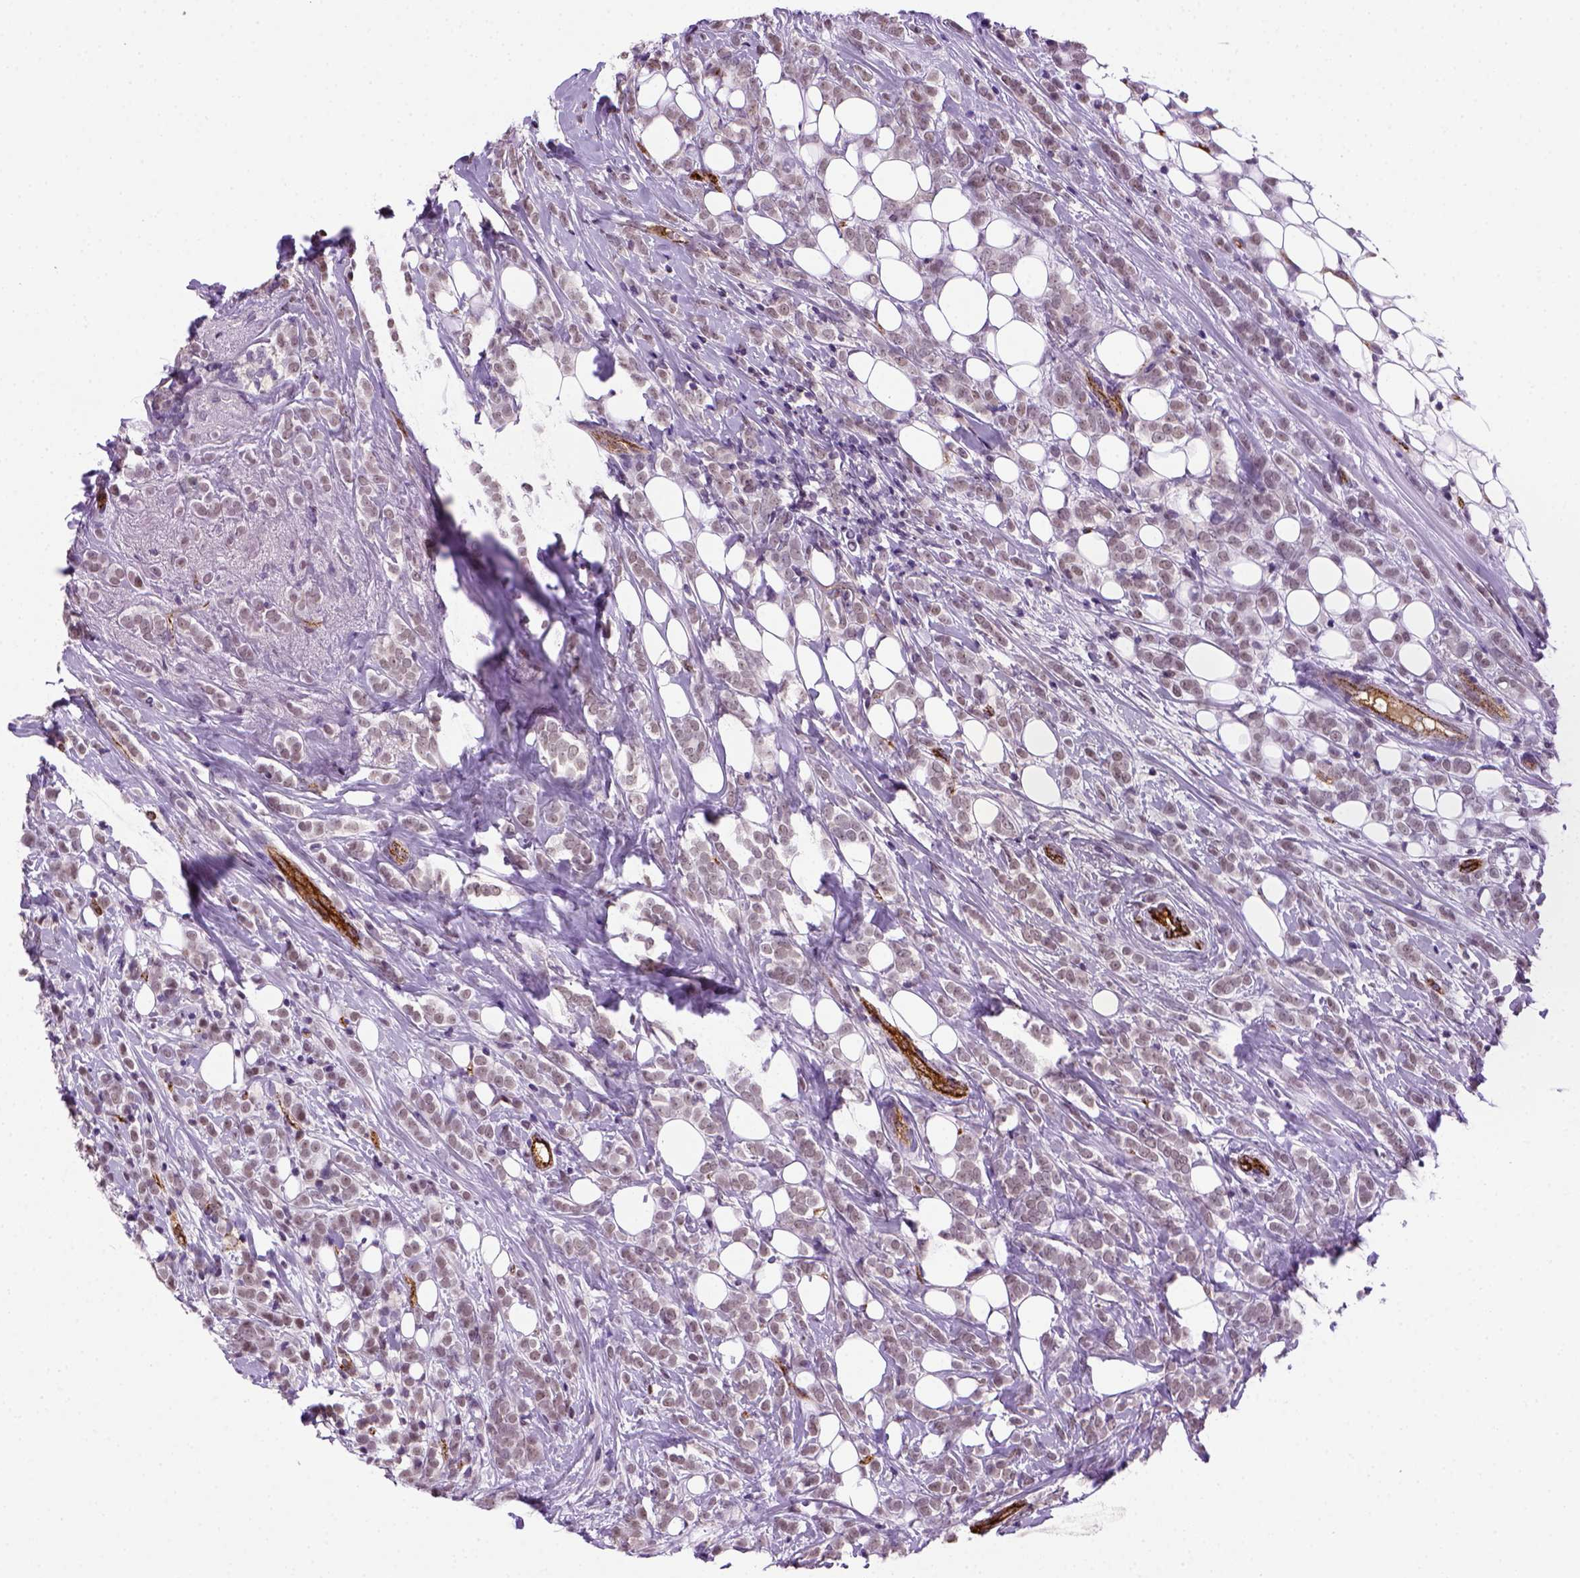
{"staining": {"intensity": "negative", "quantity": "none", "location": "none"}, "tissue": "breast cancer", "cell_type": "Tumor cells", "image_type": "cancer", "snomed": [{"axis": "morphology", "description": "Lobular carcinoma"}, {"axis": "topography", "description": "Breast"}], "caption": "Human breast cancer stained for a protein using IHC demonstrates no staining in tumor cells.", "gene": "VWF", "patient": {"sex": "female", "age": 49}}